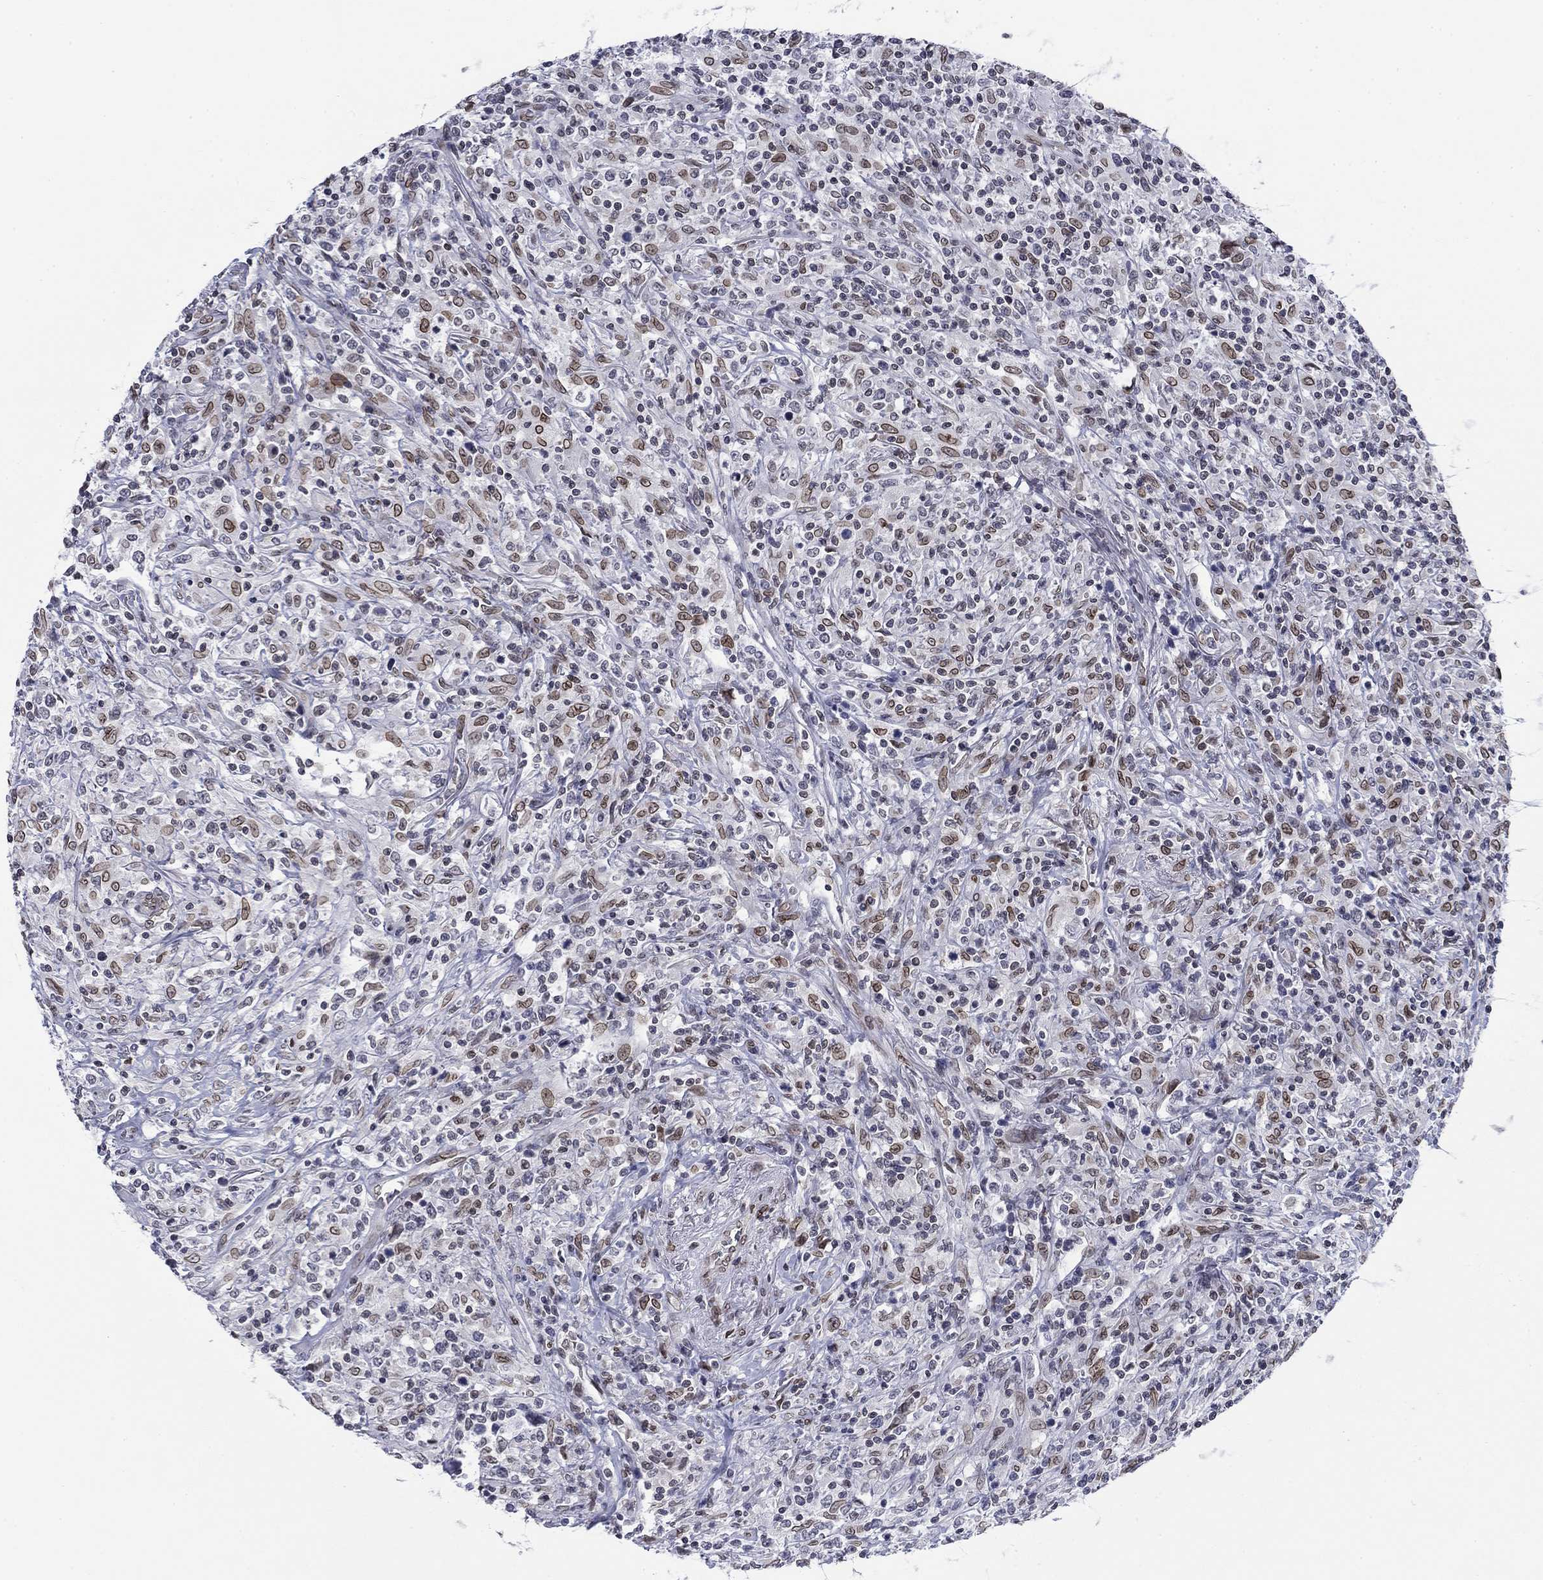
{"staining": {"intensity": "strong", "quantity": "25%-75%", "location": "cytoplasmic/membranous,nuclear"}, "tissue": "lymphoma", "cell_type": "Tumor cells", "image_type": "cancer", "snomed": [{"axis": "morphology", "description": "Malignant lymphoma, non-Hodgkin's type, High grade"}, {"axis": "topography", "description": "Lung"}], "caption": "IHC image of neoplastic tissue: human high-grade malignant lymphoma, non-Hodgkin's type stained using IHC demonstrates high levels of strong protein expression localized specifically in the cytoplasmic/membranous and nuclear of tumor cells, appearing as a cytoplasmic/membranous and nuclear brown color.", "gene": "TOR1AIP1", "patient": {"sex": "male", "age": 79}}